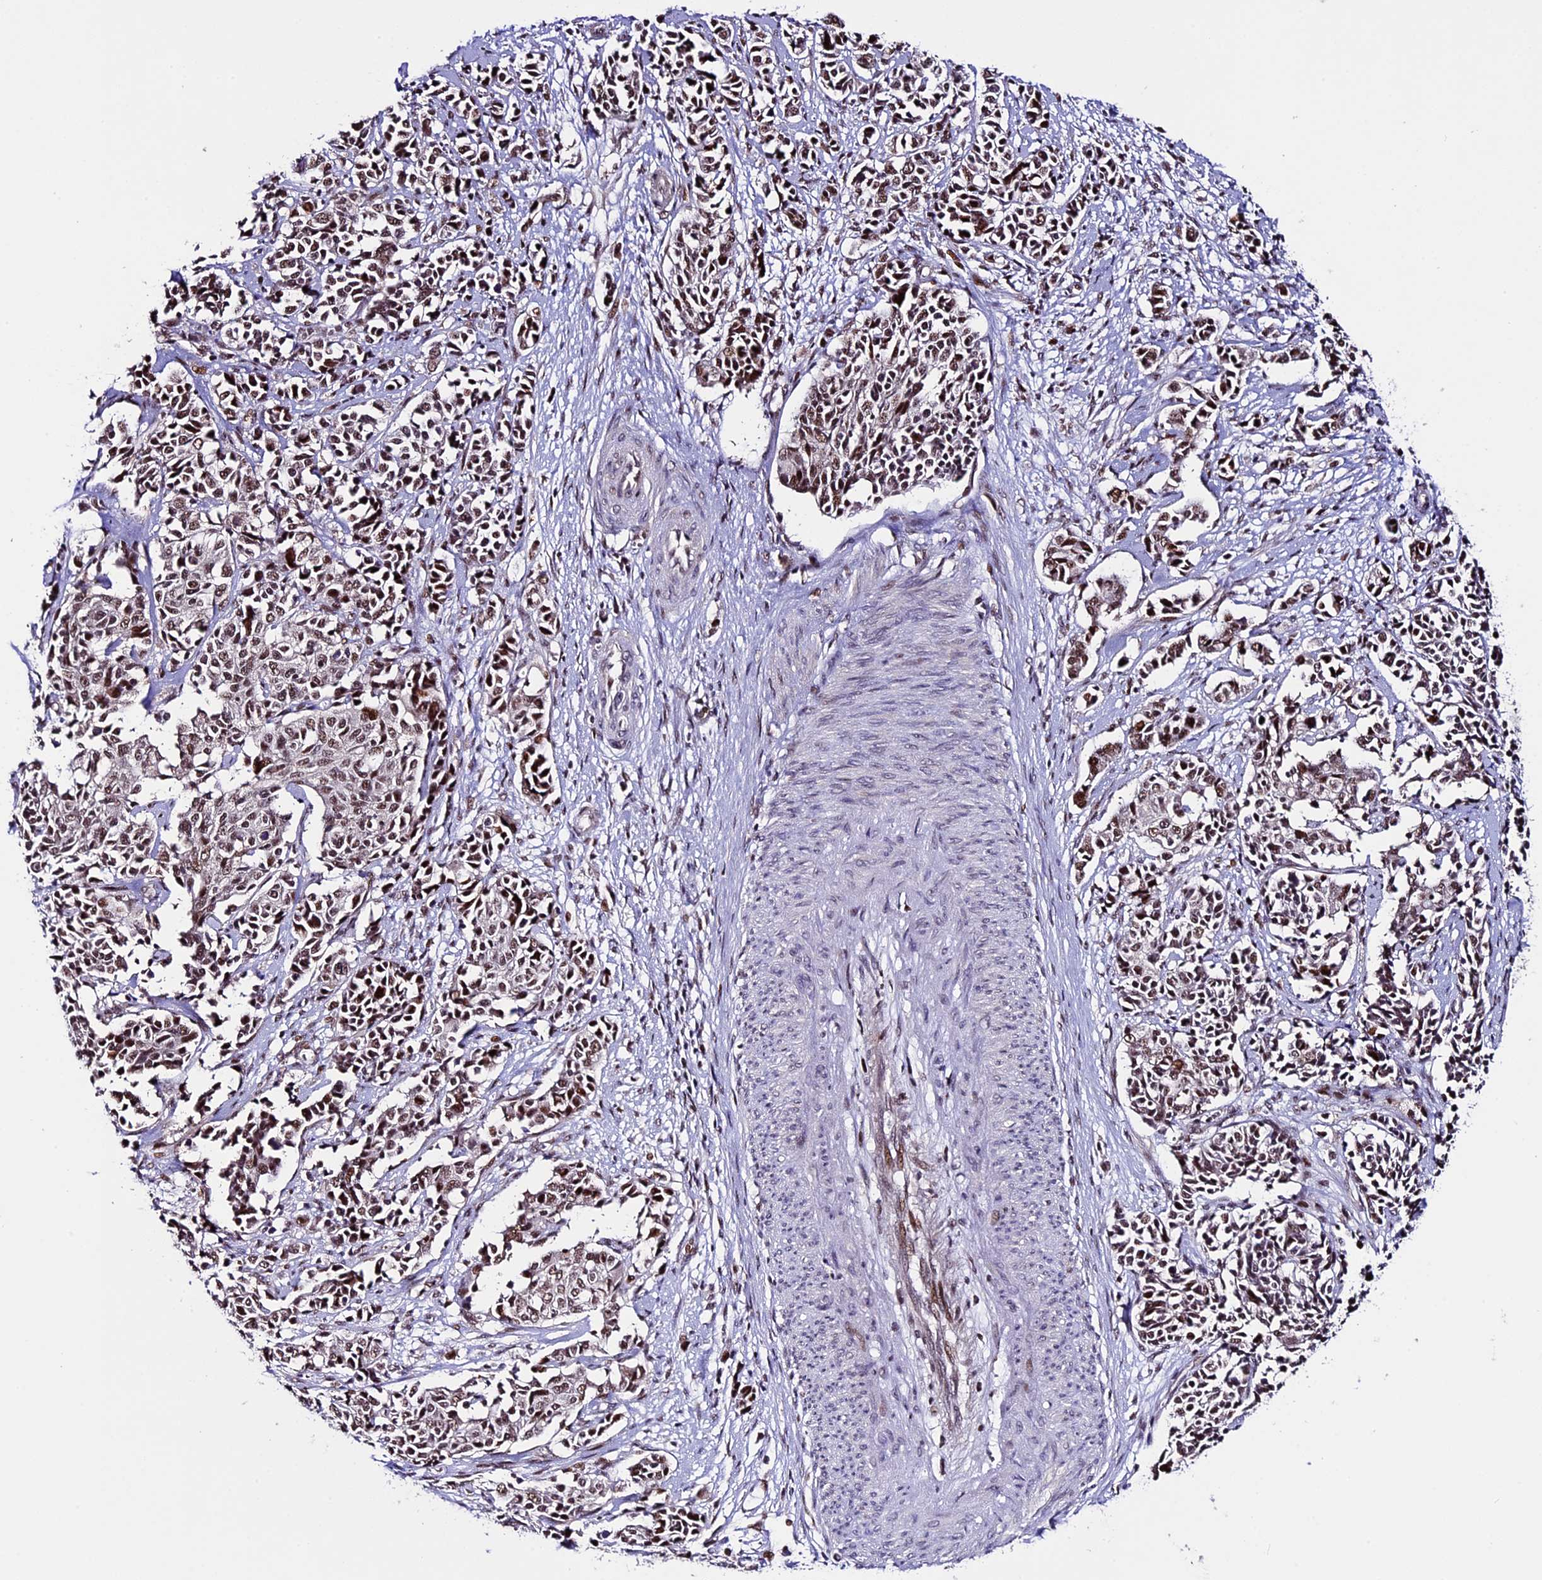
{"staining": {"intensity": "strong", "quantity": ">75%", "location": "nuclear"}, "tissue": "cervical cancer", "cell_type": "Tumor cells", "image_type": "cancer", "snomed": [{"axis": "morphology", "description": "Normal tissue, NOS"}, {"axis": "morphology", "description": "Squamous cell carcinoma, NOS"}, {"axis": "topography", "description": "Cervix"}], "caption": "Human cervical cancer (squamous cell carcinoma) stained with a protein marker displays strong staining in tumor cells.", "gene": "TCP11L2", "patient": {"sex": "female", "age": 35}}